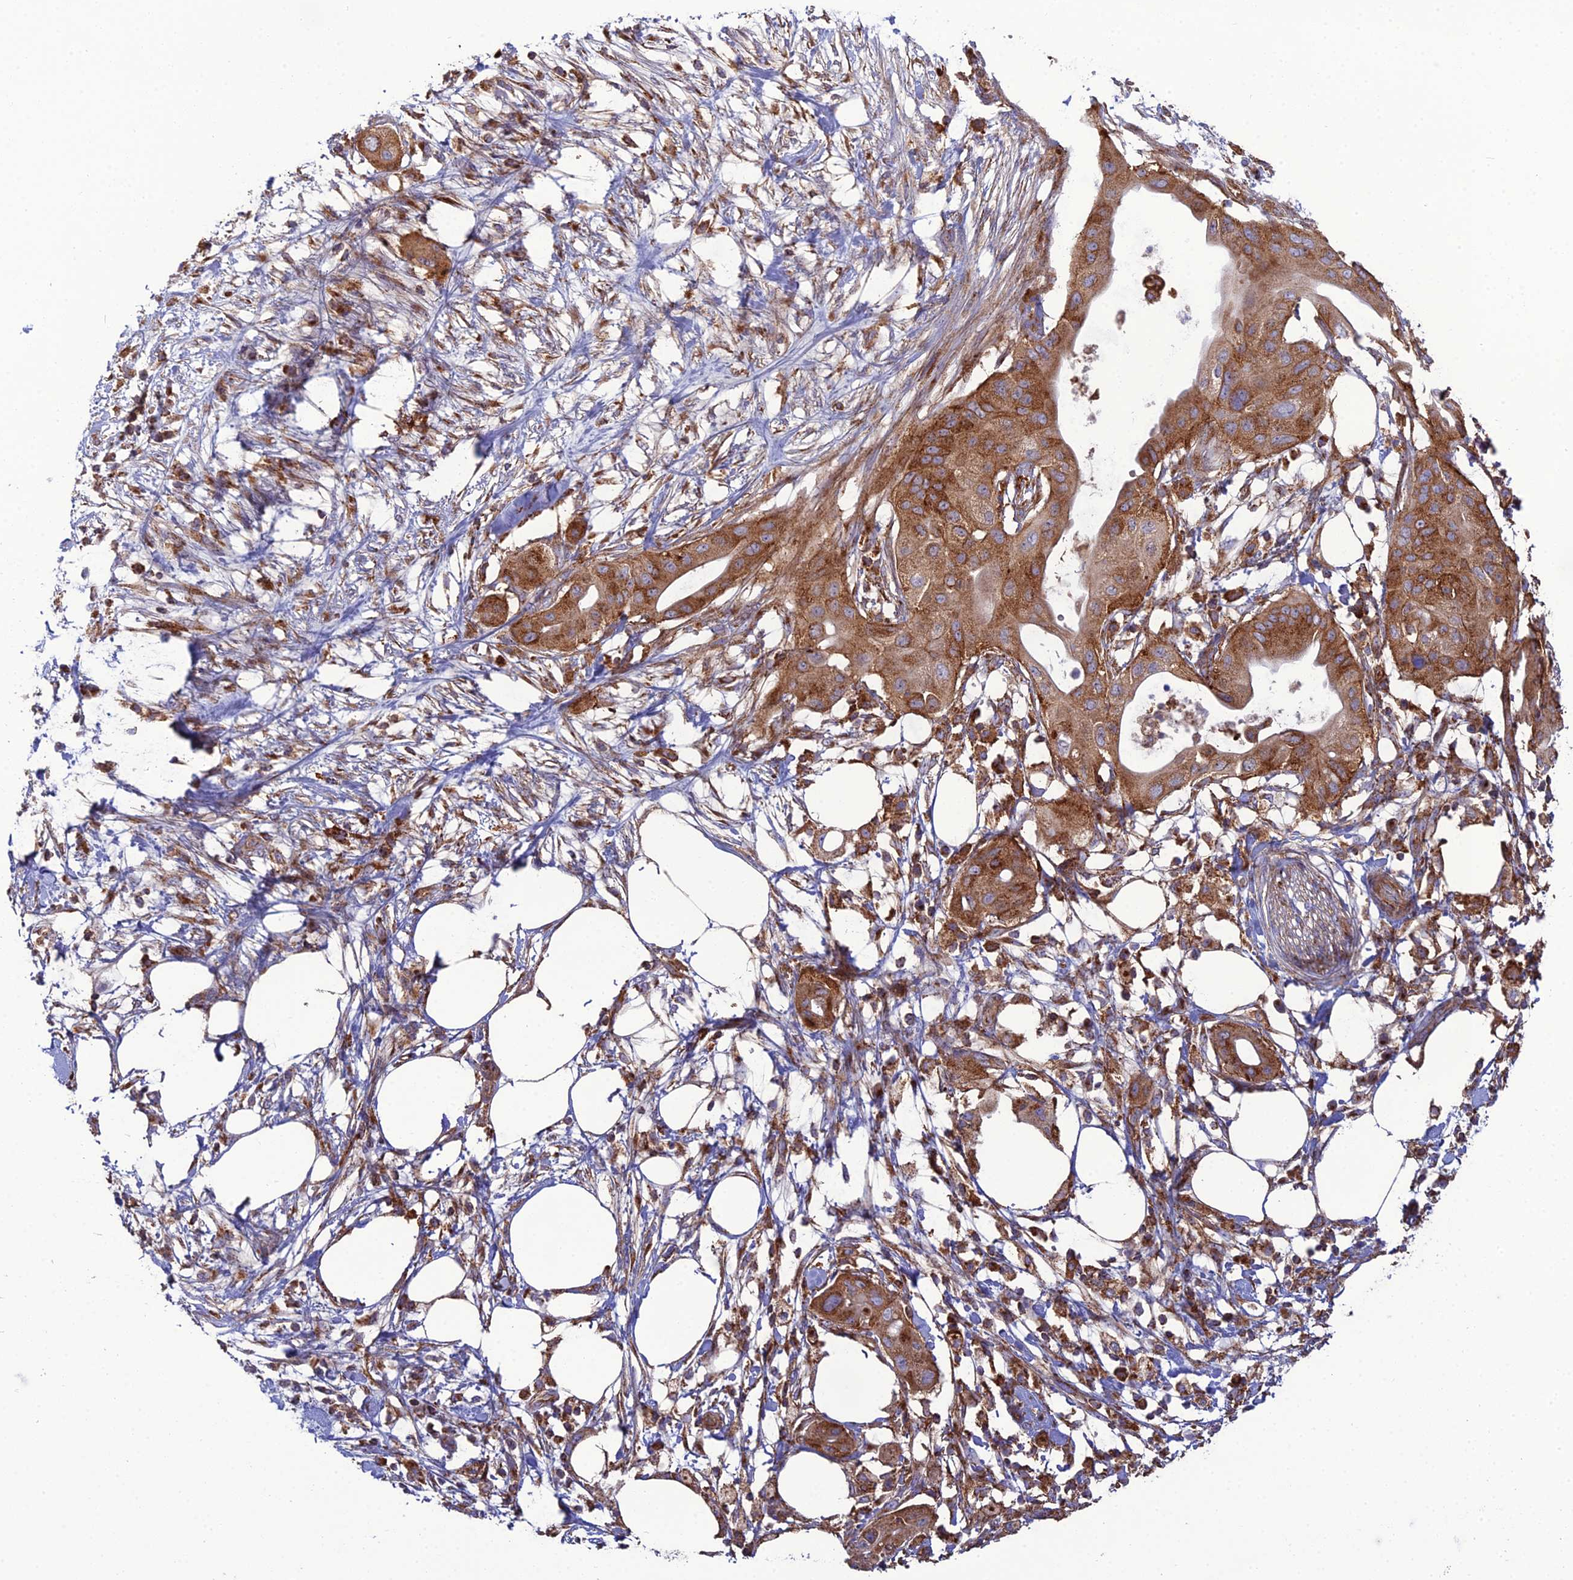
{"staining": {"intensity": "moderate", "quantity": ">75%", "location": "cytoplasmic/membranous"}, "tissue": "pancreatic cancer", "cell_type": "Tumor cells", "image_type": "cancer", "snomed": [{"axis": "morphology", "description": "Adenocarcinoma, NOS"}, {"axis": "topography", "description": "Pancreas"}], "caption": "Protein expression analysis of pancreatic cancer (adenocarcinoma) shows moderate cytoplasmic/membranous staining in approximately >75% of tumor cells.", "gene": "LNPEP", "patient": {"sex": "male", "age": 68}}